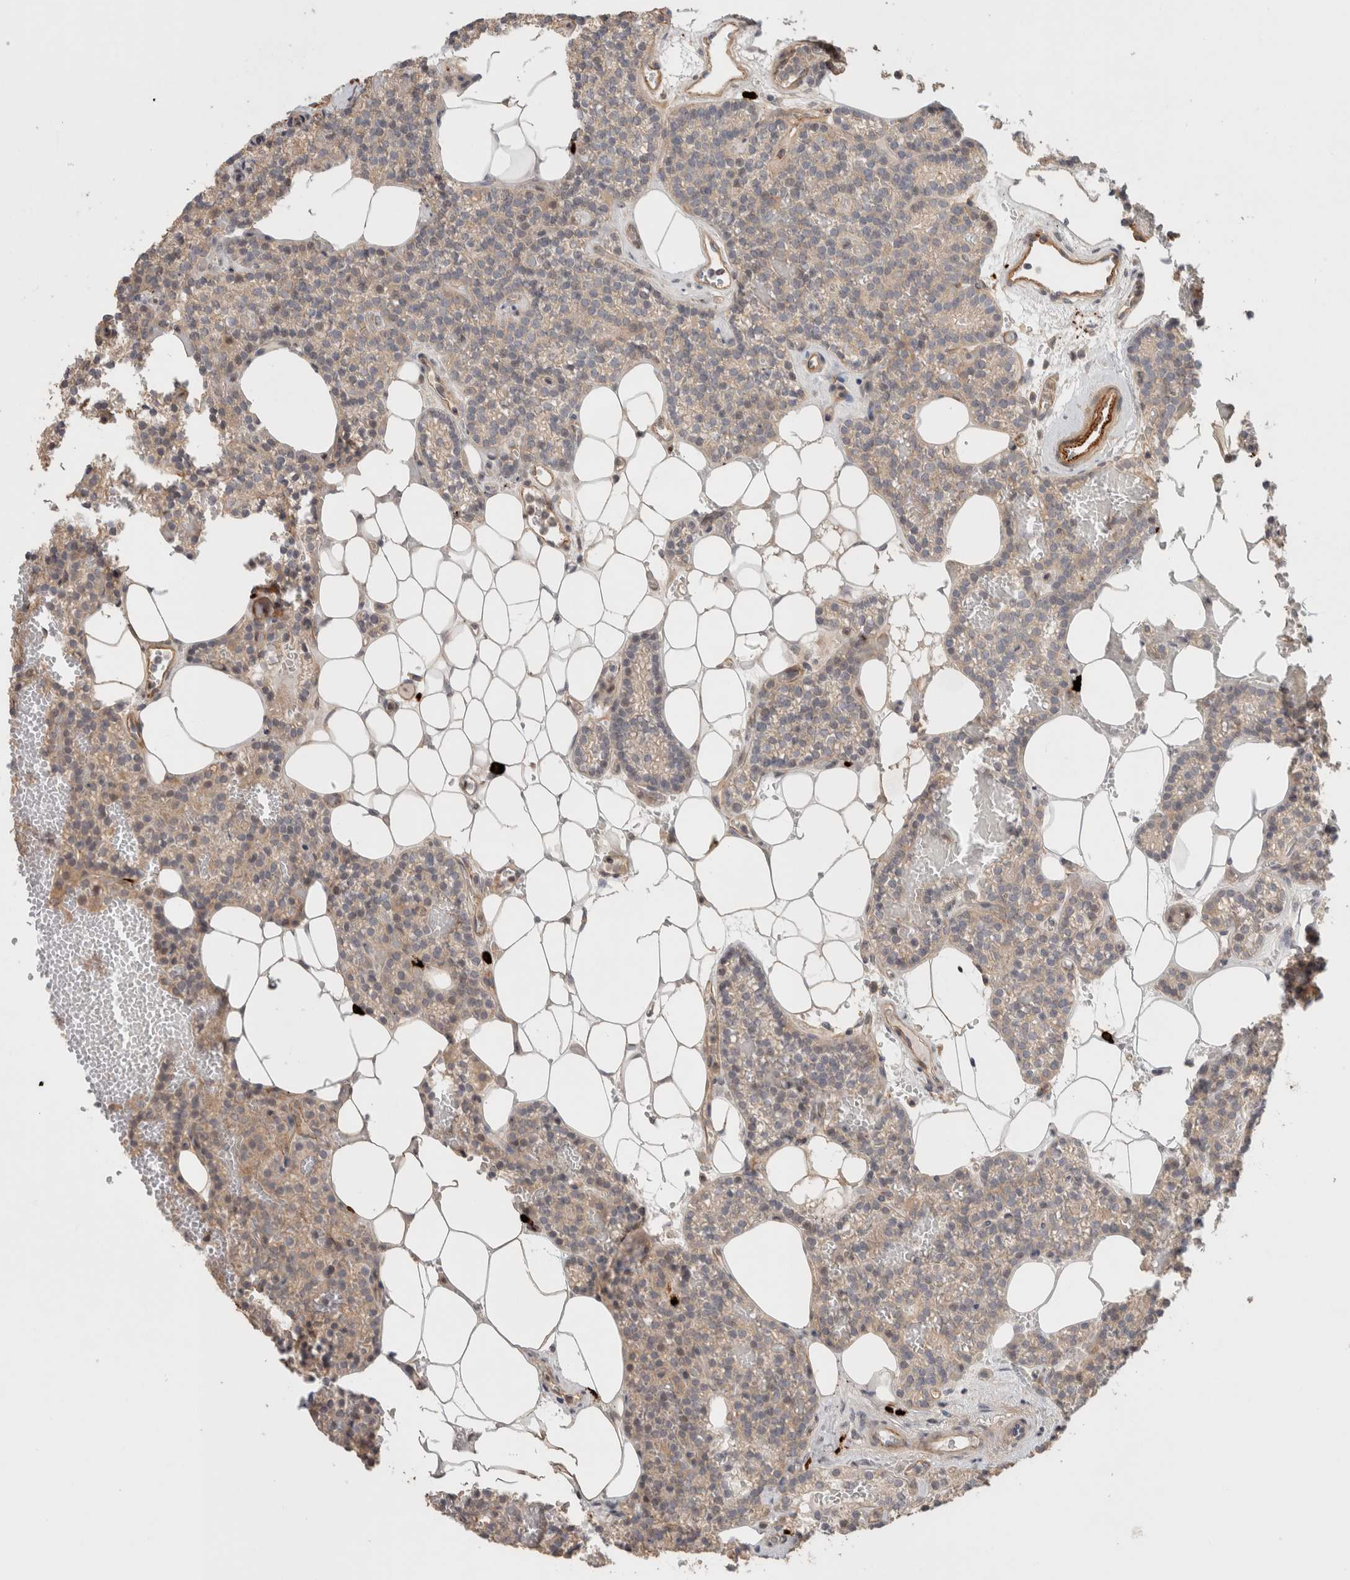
{"staining": {"intensity": "weak", "quantity": "25%-75%", "location": "cytoplasmic/membranous"}, "tissue": "parathyroid gland", "cell_type": "Glandular cells", "image_type": "normal", "snomed": [{"axis": "morphology", "description": "Normal tissue, NOS"}, {"axis": "topography", "description": "Parathyroid gland"}], "caption": "Immunohistochemical staining of normal human parathyroid gland shows weak cytoplasmic/membranous protein positivity in approximately 25%-75% of glandular cells. Immunohistochemistry (ihc) stains the protein of interest in brown and the nuclei are stained blue.", "gene": "HSPG2", "patient": {"sex": "male", "age": 58}}